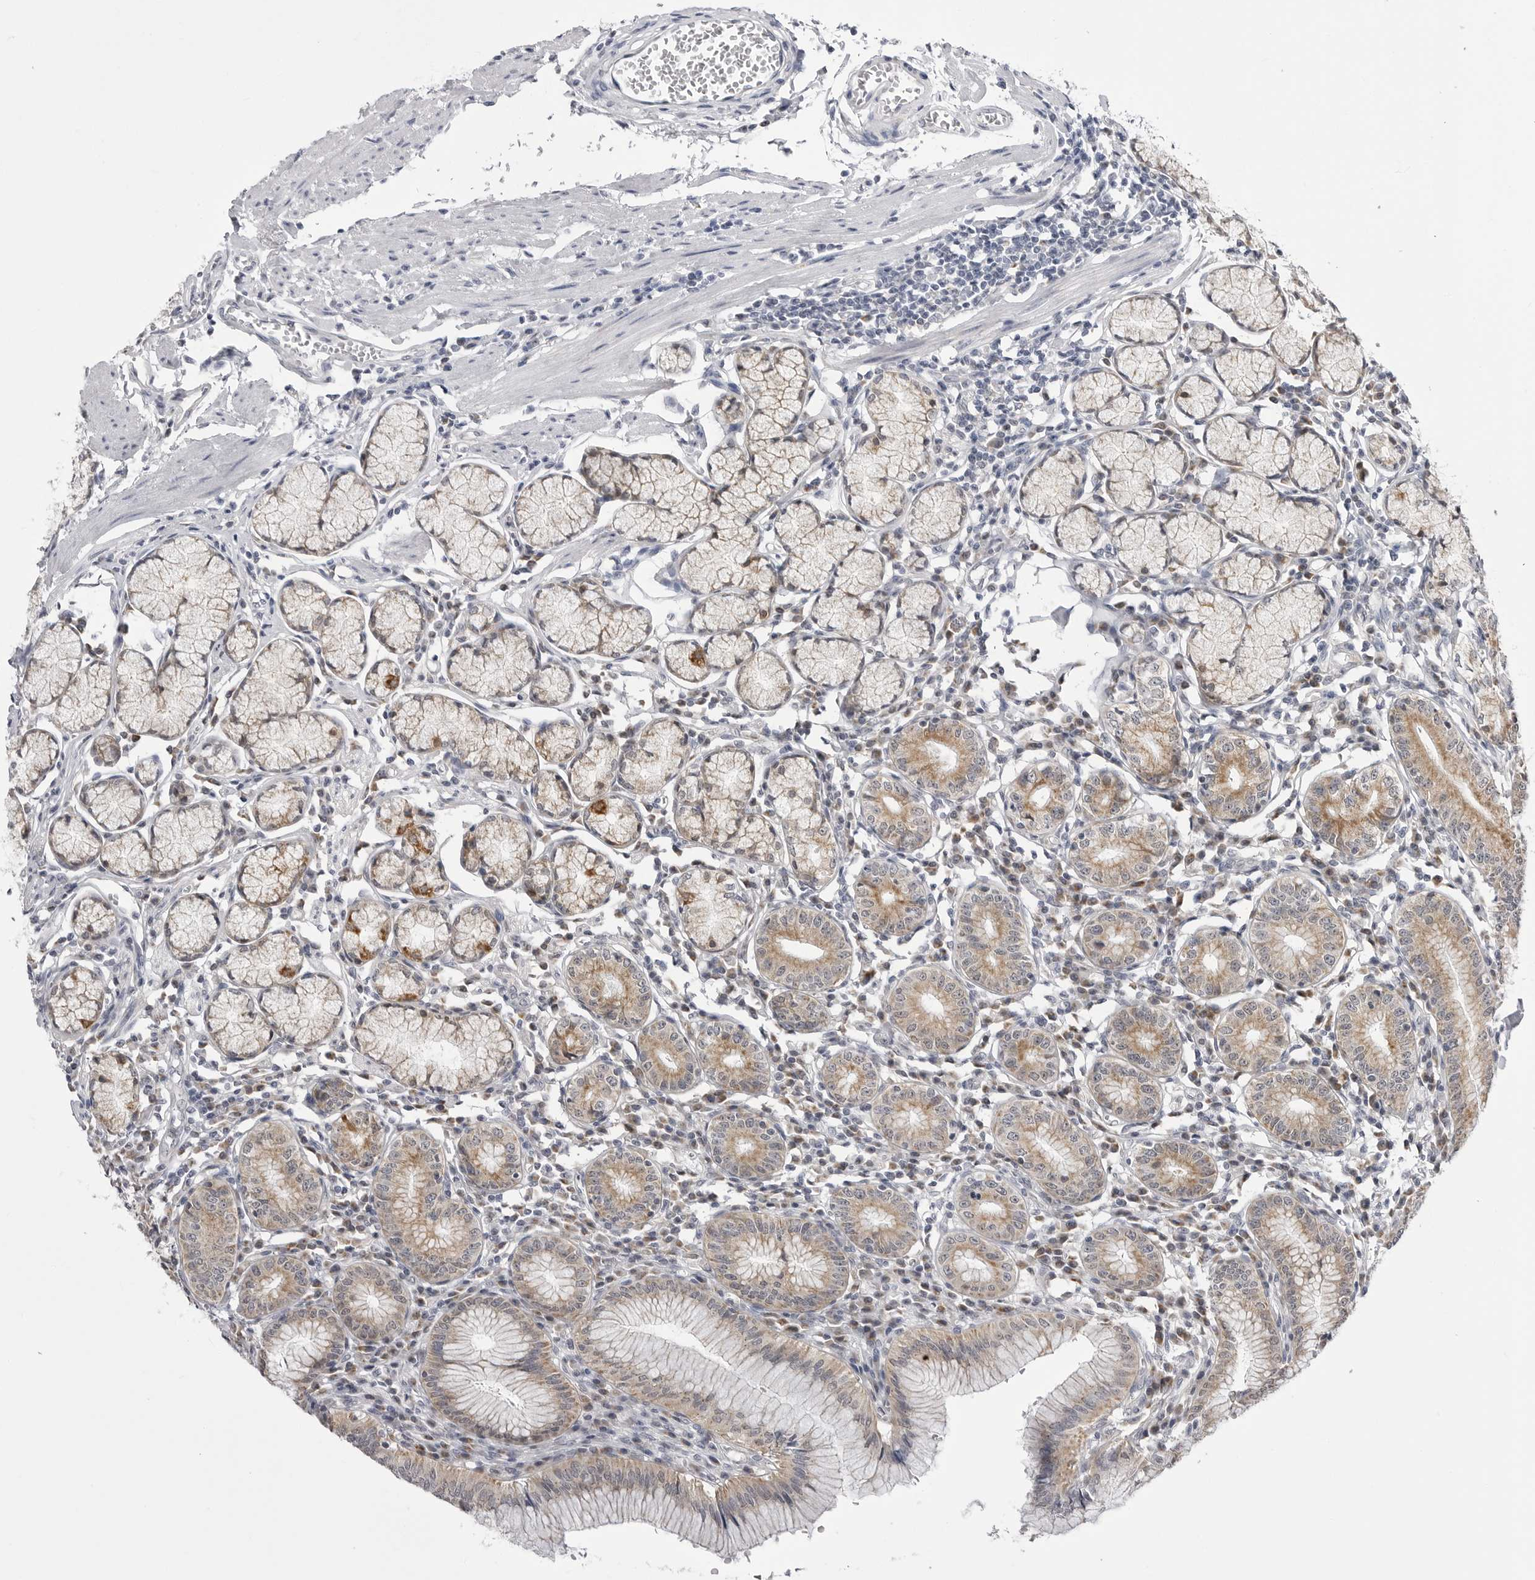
{"staining": {"intensity": "strong", "quantity": "<25%", "location": "cytoplasmic/membranous"}, "tissue": "stomach", "cell_type": "Glandular cells", "image_type": "normal", "snomed": [{"axis": "morphology", "description": "Normal tissue, NOS"}, {"axis": "topography", "description": "Stomach"}], "caption": "Stomach stained with immunohistochemistry (IHC) exhibits strong cytoplasmic/membranous positivity in about <25% of glandular cells.", "gene": "FH", "patient": {"sex": "male", "age": 55}}